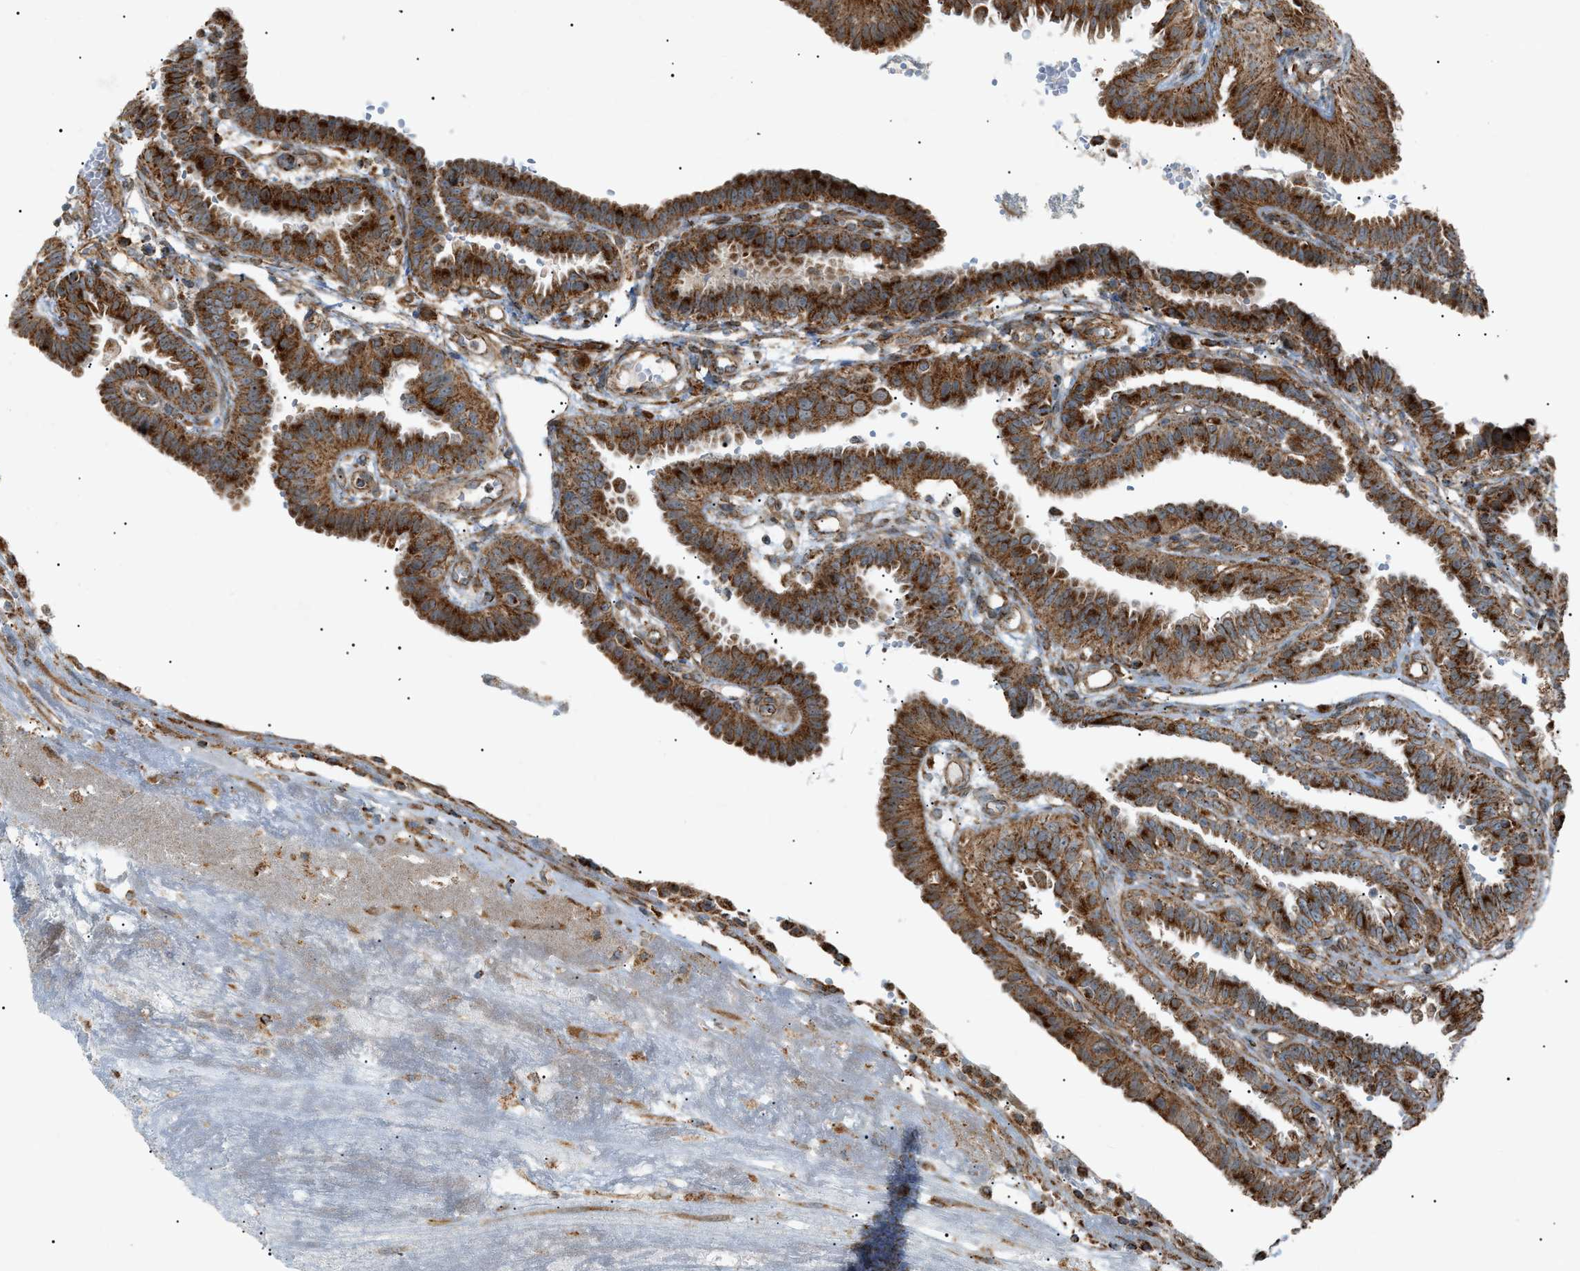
{"staining": {"intensity": "strong", "quantity": ">75%", "location": "cytoplasmic/membranous"}, "tissue": "fallopian tube", "cell_type": "Glandular cells", "image_type": "normal", "snomed": [{"axis": "morphology", "description": "Normal tissue, NOS"}, {"axis": "topography", "description": "Fallopian tube"}, {"axis": "topography", "description": "Placenta"}], "caption": "Strong cytoplasmic/membranous protein positivity is identified in about >75% of glandular cells in fallopian tube.", "gene": "C1GALT1C1", "patient": {"sex": "female", "age": 34}}